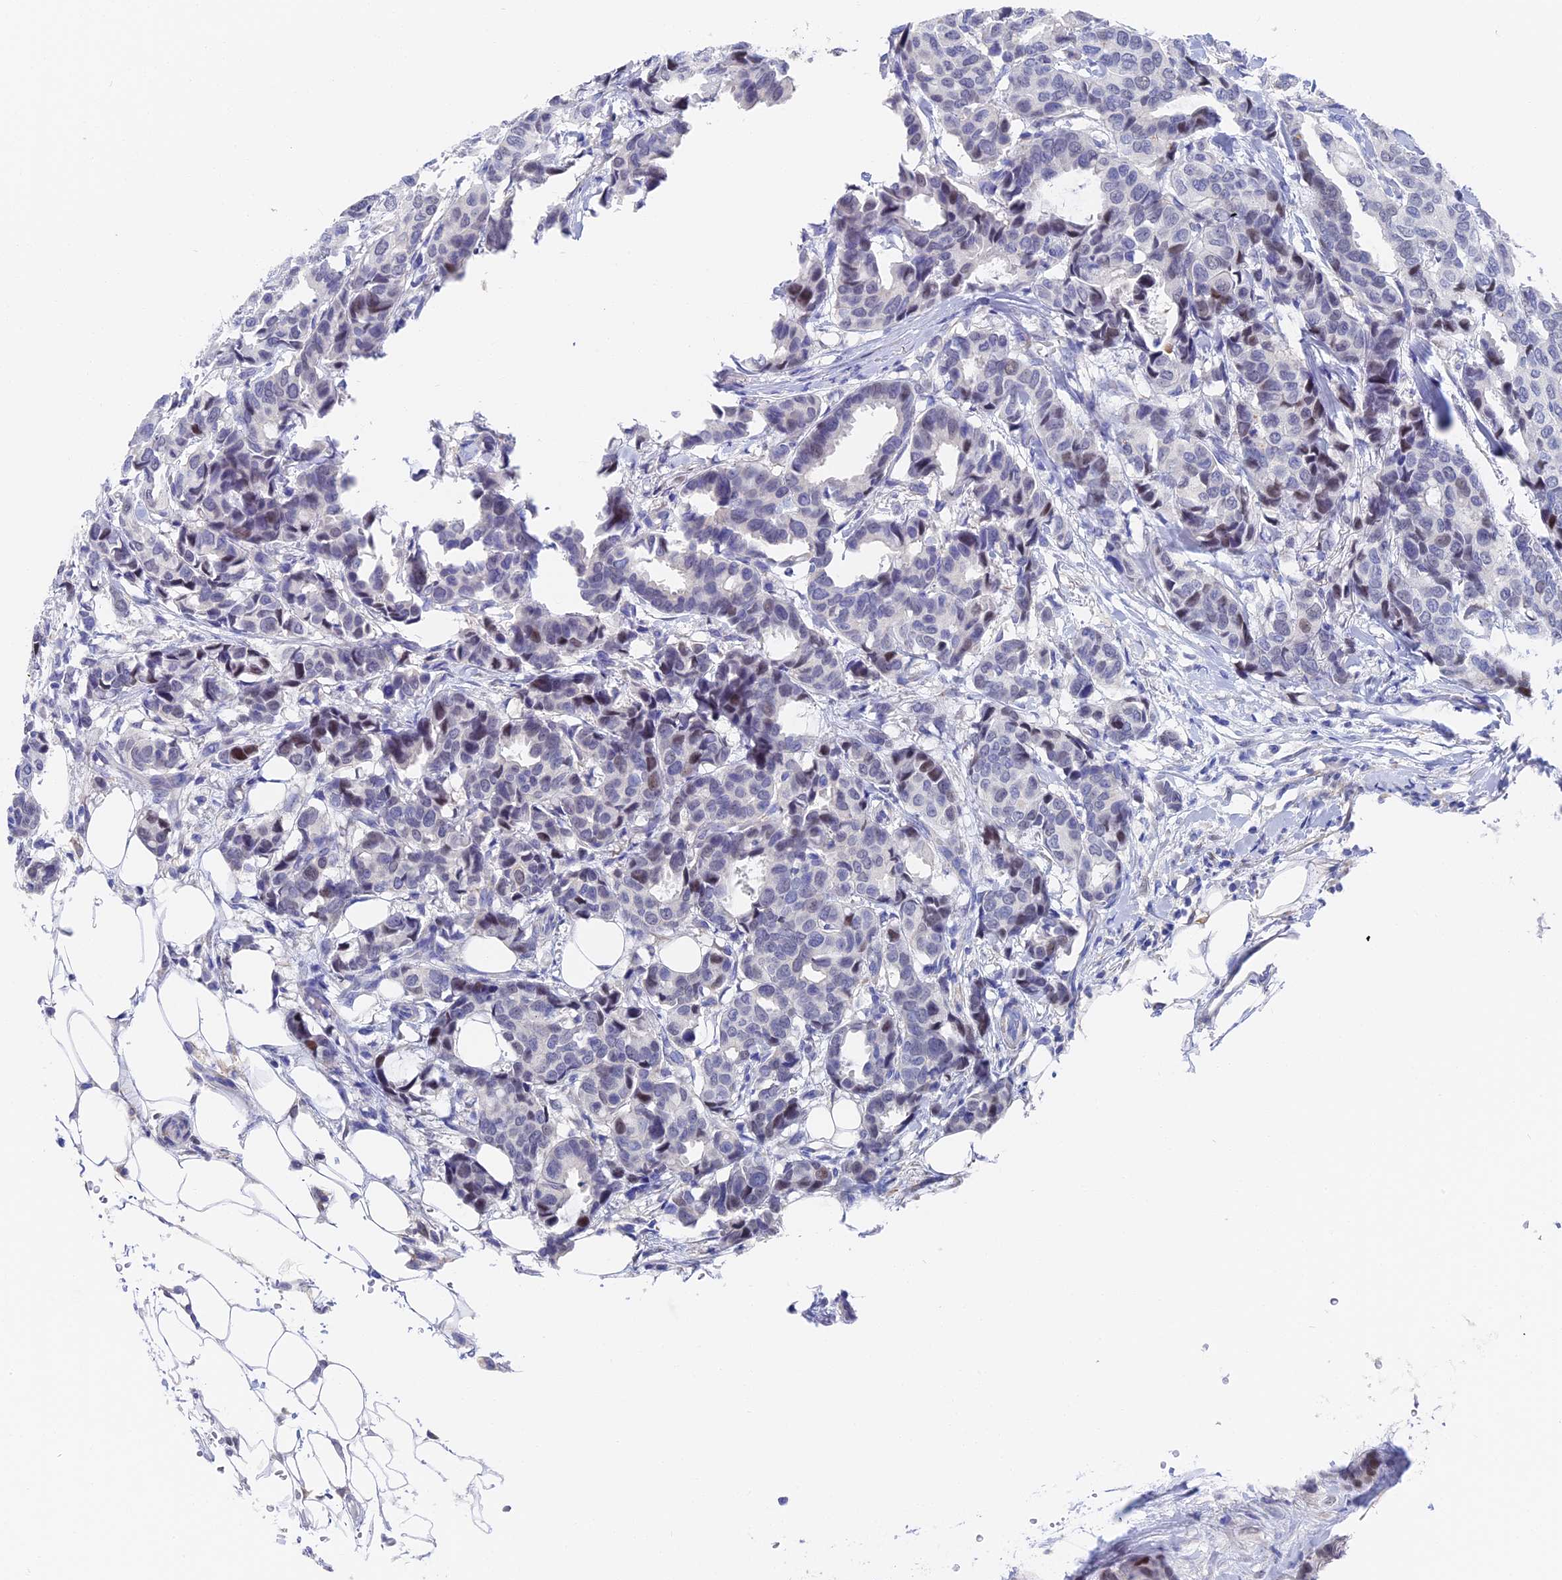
{"staining": {"intensity": "moderate", "quantity": "<25%", "location": "nuclear"}, "tissue": "breast cancer", "cell_type": "Tumor cells", "image_type": "cancer", "snomed": [{"axis": "morphology", "description": "Duct carcinoma"}, {"axis": "topography", "description": "Breast"}], "caption": "This photomicrograph demonstrates immunohistochemistry staining of human breast cancer (invasive ductal carcinoma), with low moderate nuclear positivity in about <25% of tumor cells.", "gene": "VPS33B", "patient": {"sex": "female", "age": 87}}